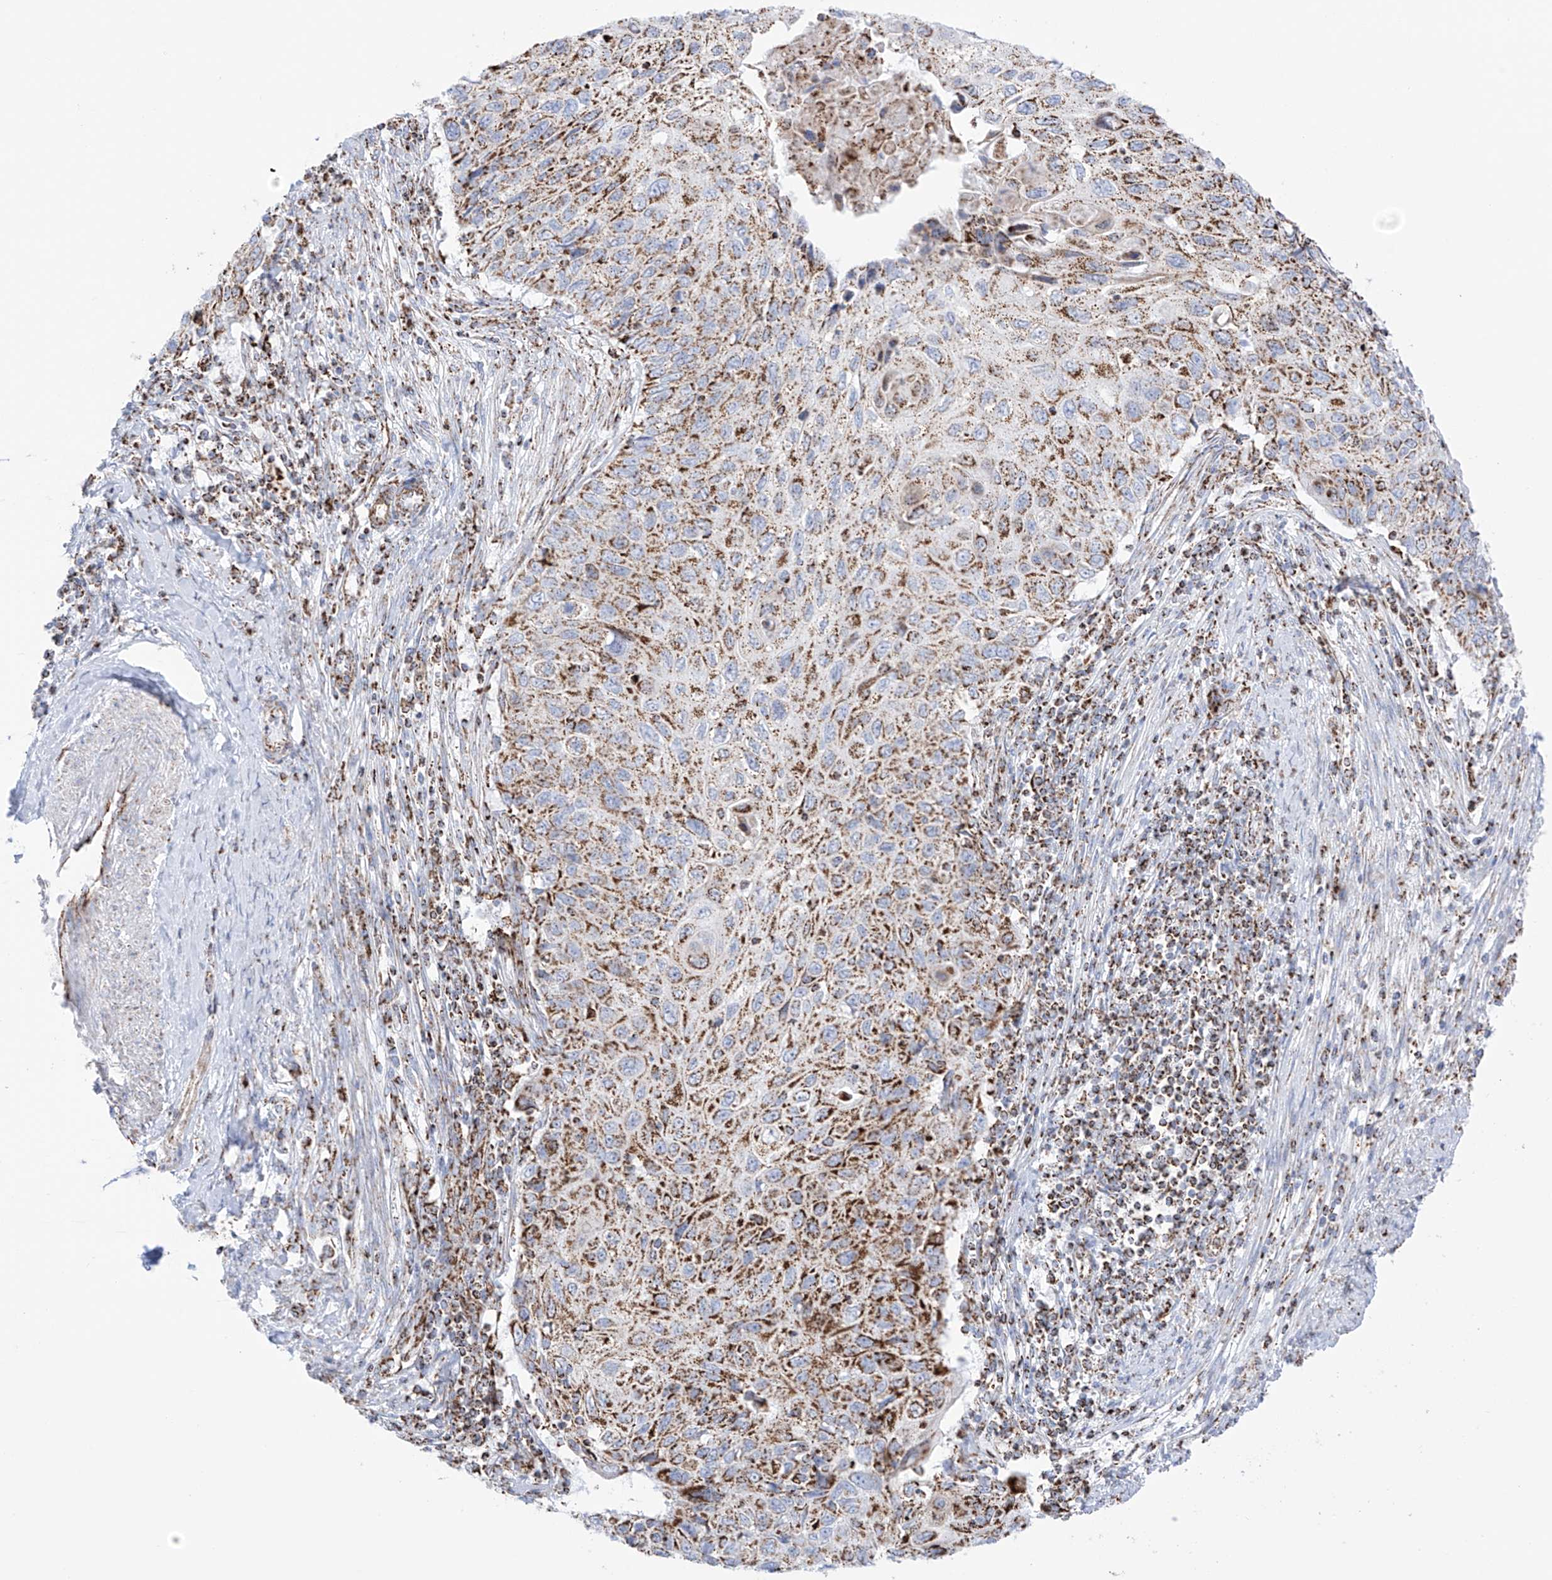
{"staining": {"intensity": "moderate", "quantity": ">75%", "location": "cytoplasmic/membranous"}, "tissue": "cervical cancer", "cell_type": "Tumor cells", "image_type": "cancer", "snomed": [{"axis": "morphology", "description": "Squamous cell carcinoma, NOS"}, {"axis": "topography", "description": "Cervix"}], "caption": "Protein staining of squamous cell carcinoma (cervical) tissue shows moderate cytoplasmic/membranous staining in approximately >75% of tumor cells.", "gene": "XKR3", "patient": {"sex": "female", "age": 70}}